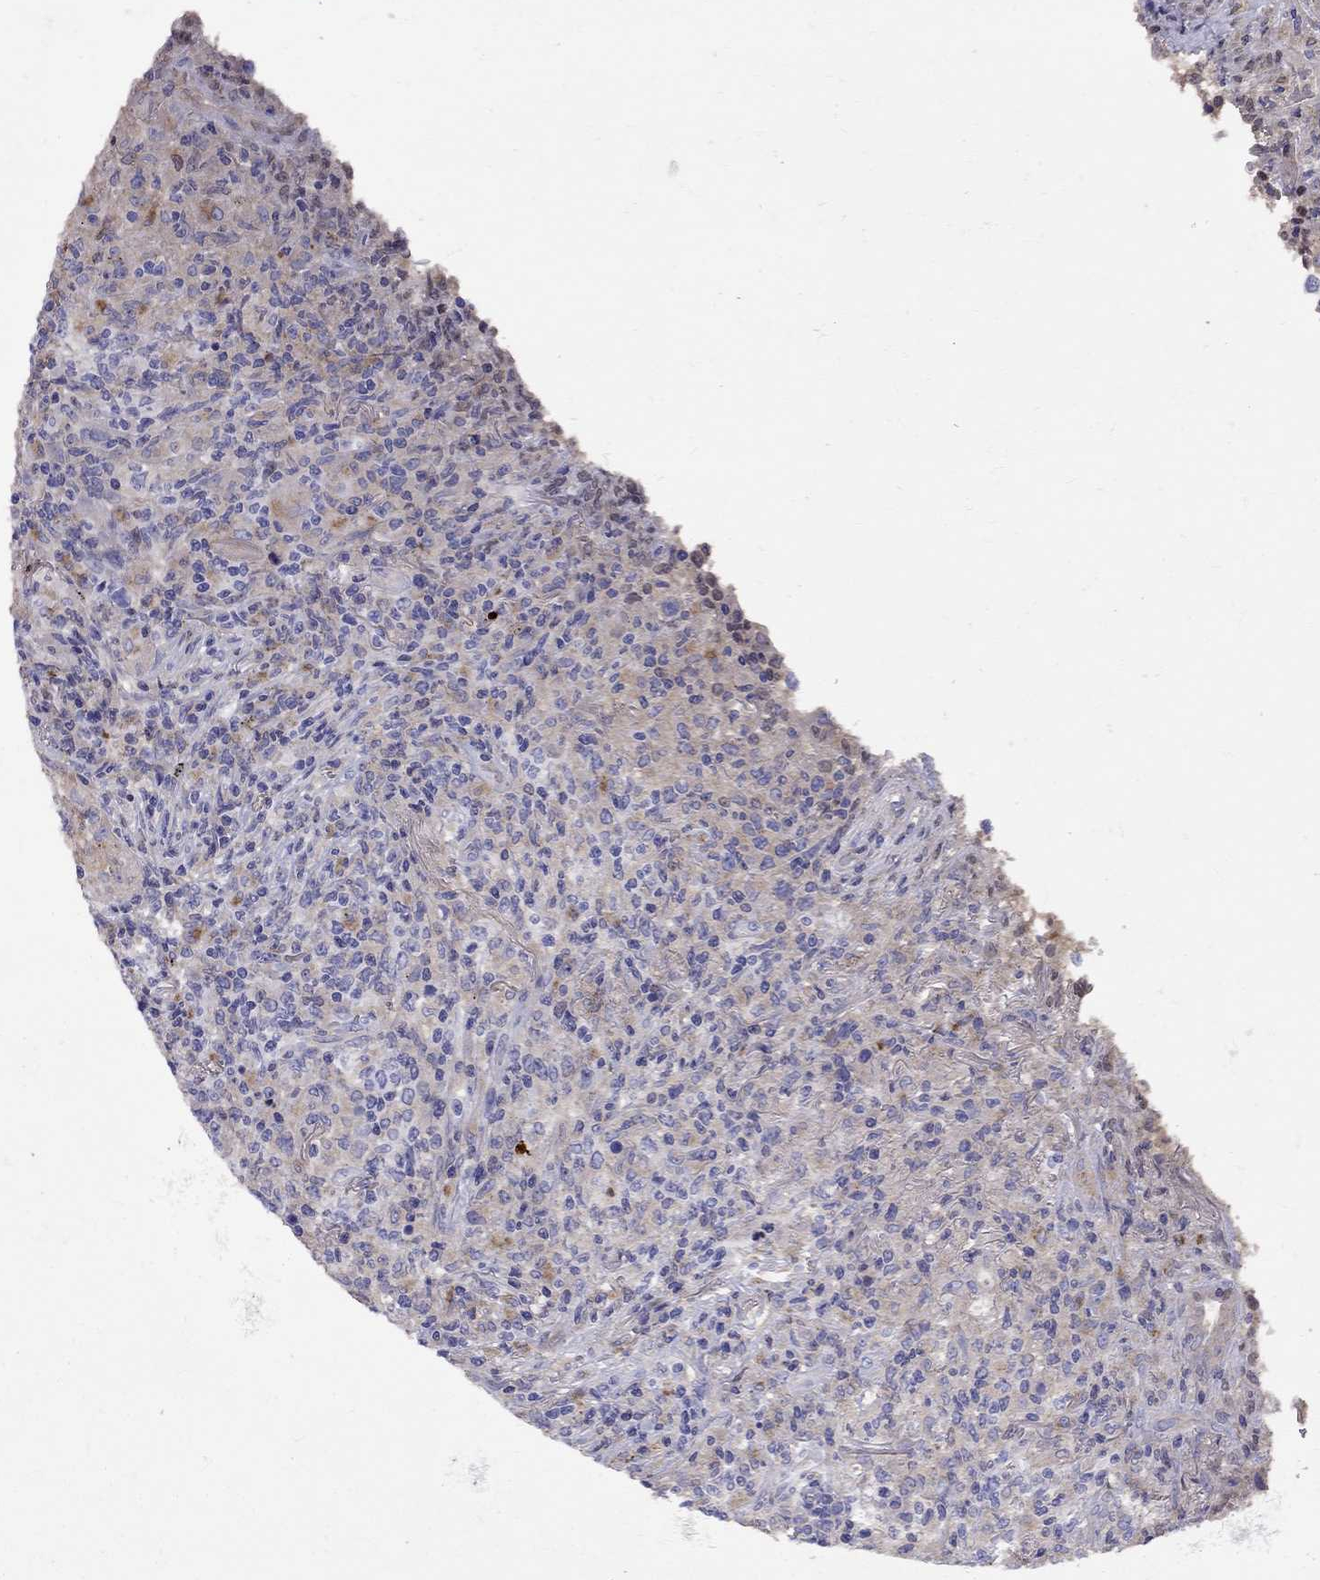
{"staining": {"intensity": "negative", "quantity": "none", "location": "none"}, "tissue": "lymphoma", "cell_type": "Tumor cells", "image_type": "cancer", "snomed": [{"axis": "morphology", "description": "Malignant lymphoma, non-Hodgkin's type, High grade"}, {"axis": "topography", "description": "Lung"}], "caption": "Protein analysis of high-grade malignant lymphoma, non-Hodgkin's type demonstrates no significant expression in tumor cells.", "gene": "SERPINA3", "patient": {"sex": "male", "age": 79}}